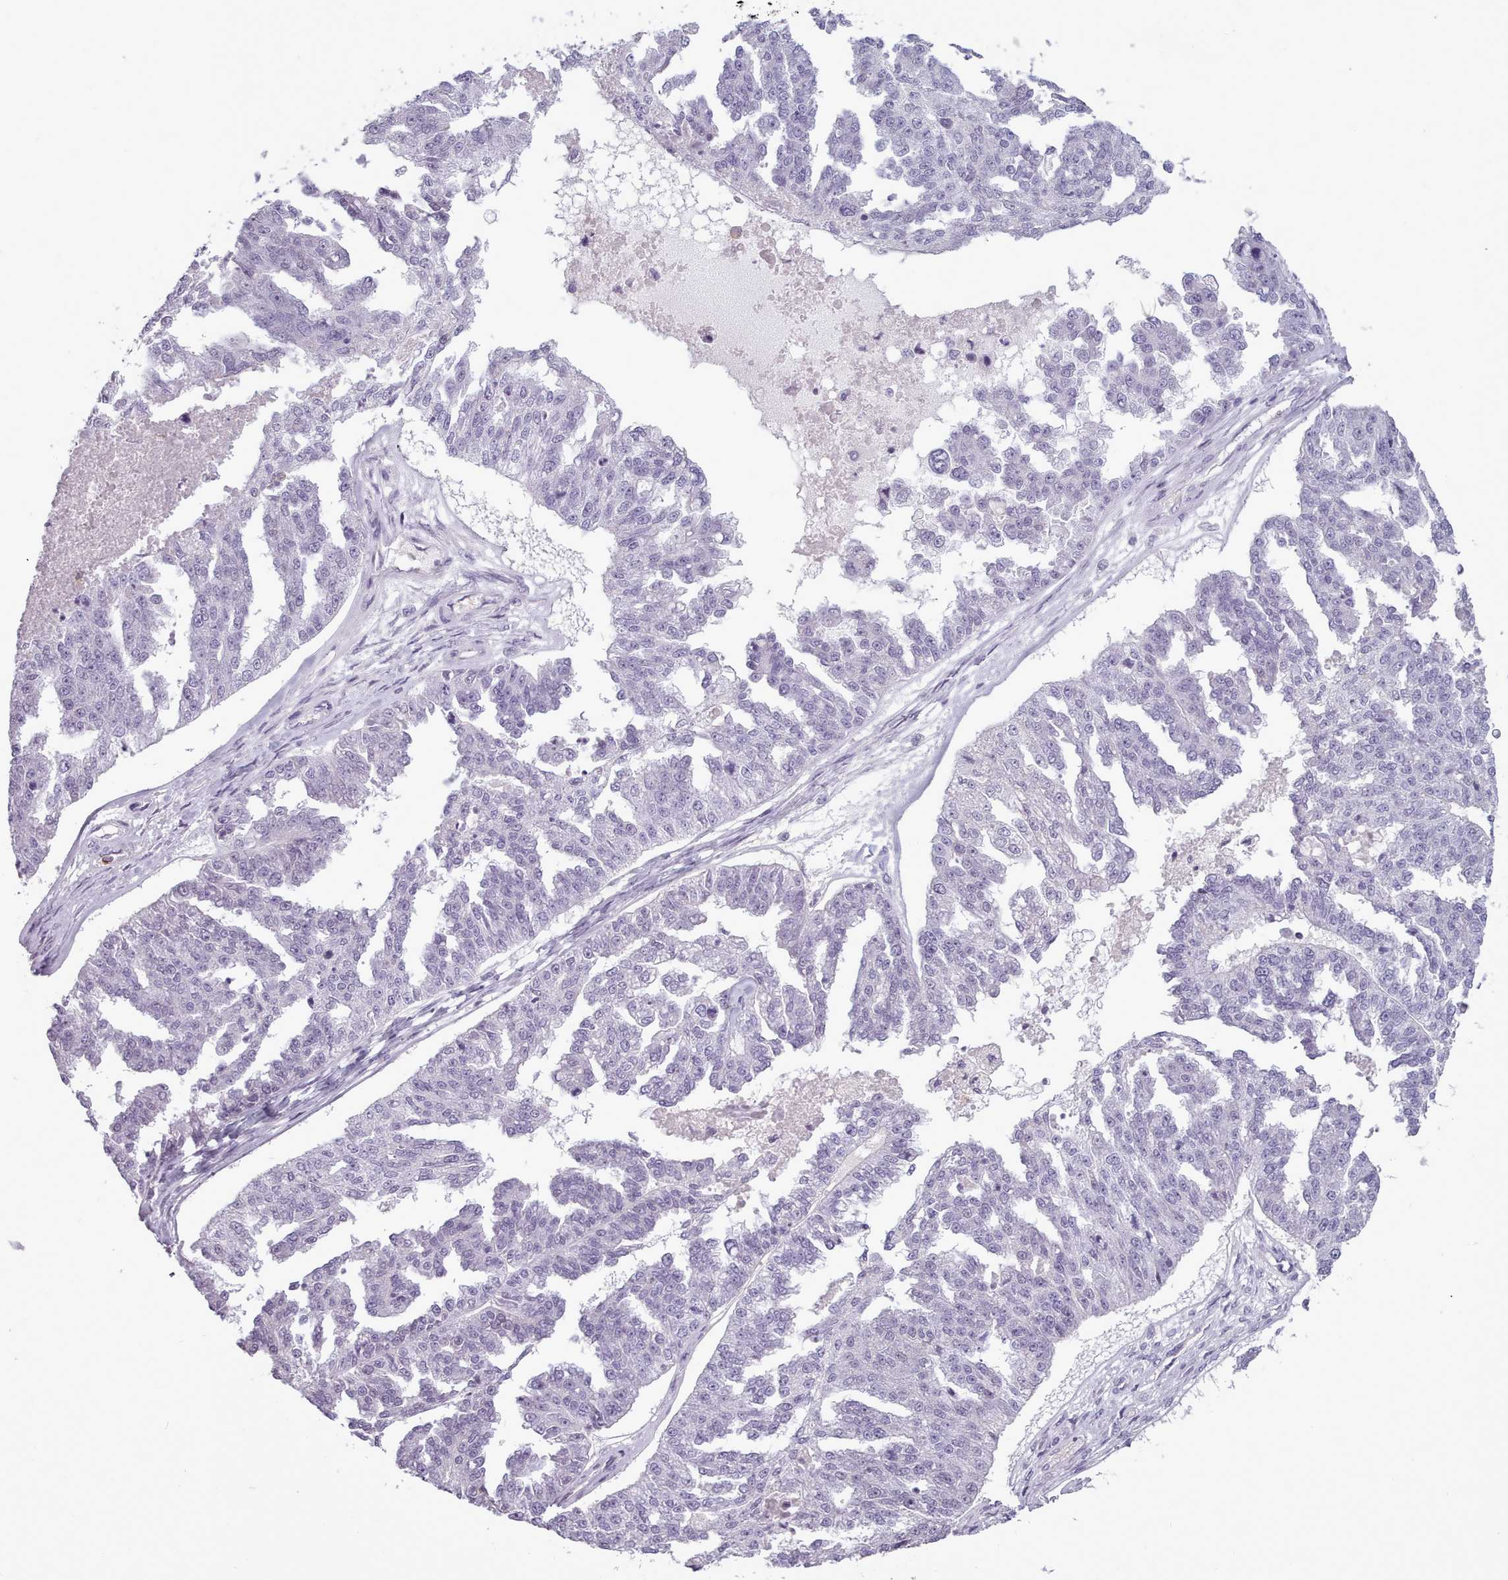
{"staining": {"intensity": "negative", "quantity": "none", "location": "none"}, "tissue": "ovarian cancer", "cell_type": "Tumor cells", "image_type": "cancer", "snomed": [{"axis": "morphology", "description": "Cystadenocarcinoma, serous, NOS"}, {"axis": "topography", "description": "Ovary"}], "caption": "Immunohistochemistry micrograph of neoplastic tissue: human serous cystadenocarcinoma (ovarian) stained with DAB (3,3'-diaminobenzidine) exhibits no significant protein positivity in tumor cells. (DAB IHC visualized using brightfield microscopy, high magnification).", "gene": "NDST2", "patient": {"sex": "female", "age": 58}}